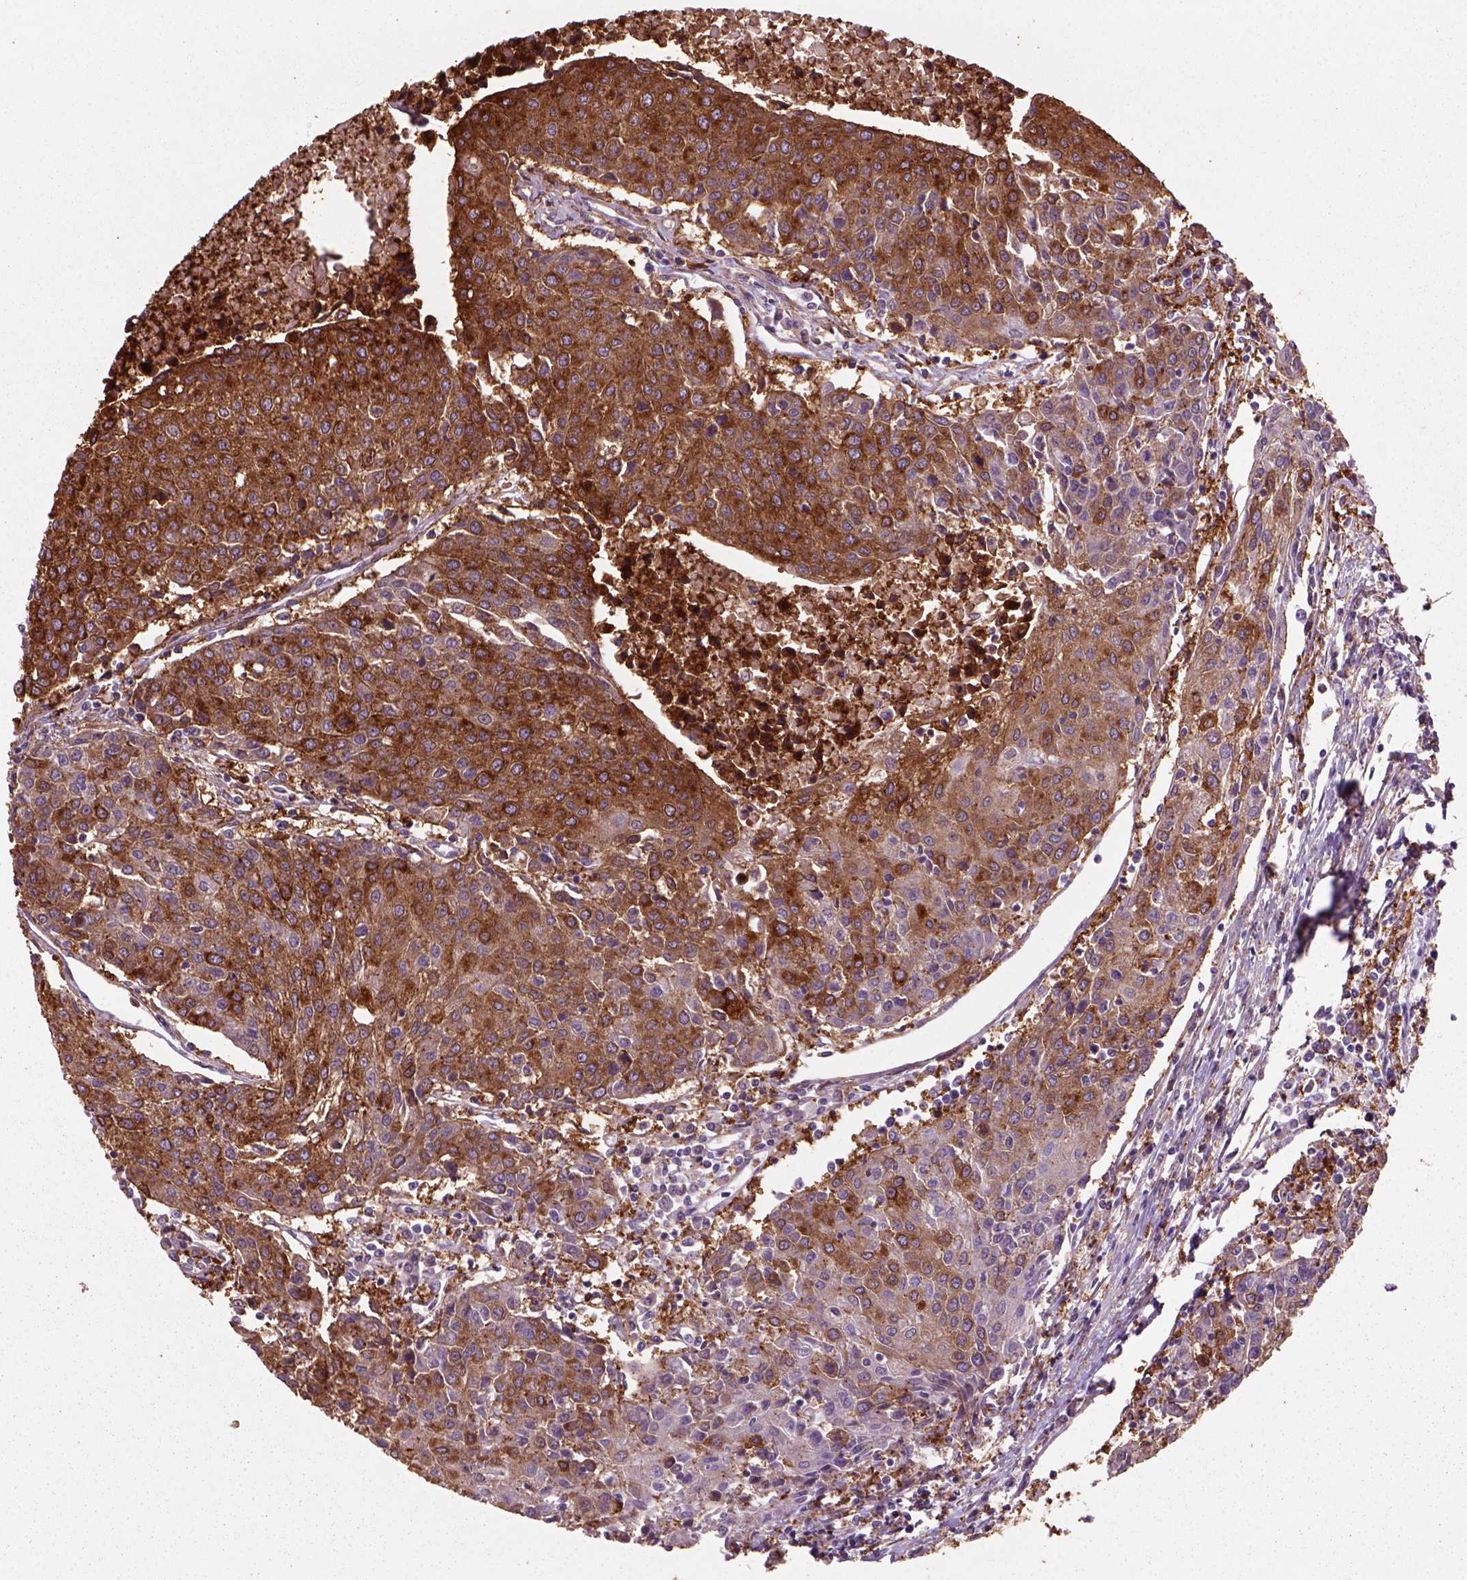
{"staining": {"intensity": "strong", "quantity": "25%-75%", "location": "cytoplasmic/membranous"}, "tissue": "urothelial cancer", "cell_type": "Tumor cells", "image_type": "cancer", "snomed": [{"axis": "morphology", "description": "Urothelial carcinoma, High grade"}, {"axis": "topography", "description": "Urinary bladder"}], "caption": "Immunohistochemical staining of urothelial cancer demonstrates strong cytoplasmic/membranous protein staining in about 25%-75% of tumor cells. Immunohistochemistry stains the protein in brown and the nuclei are stained blue.", "gene": "MARCKS", "patient": {"sex": "female", "age": 85}}